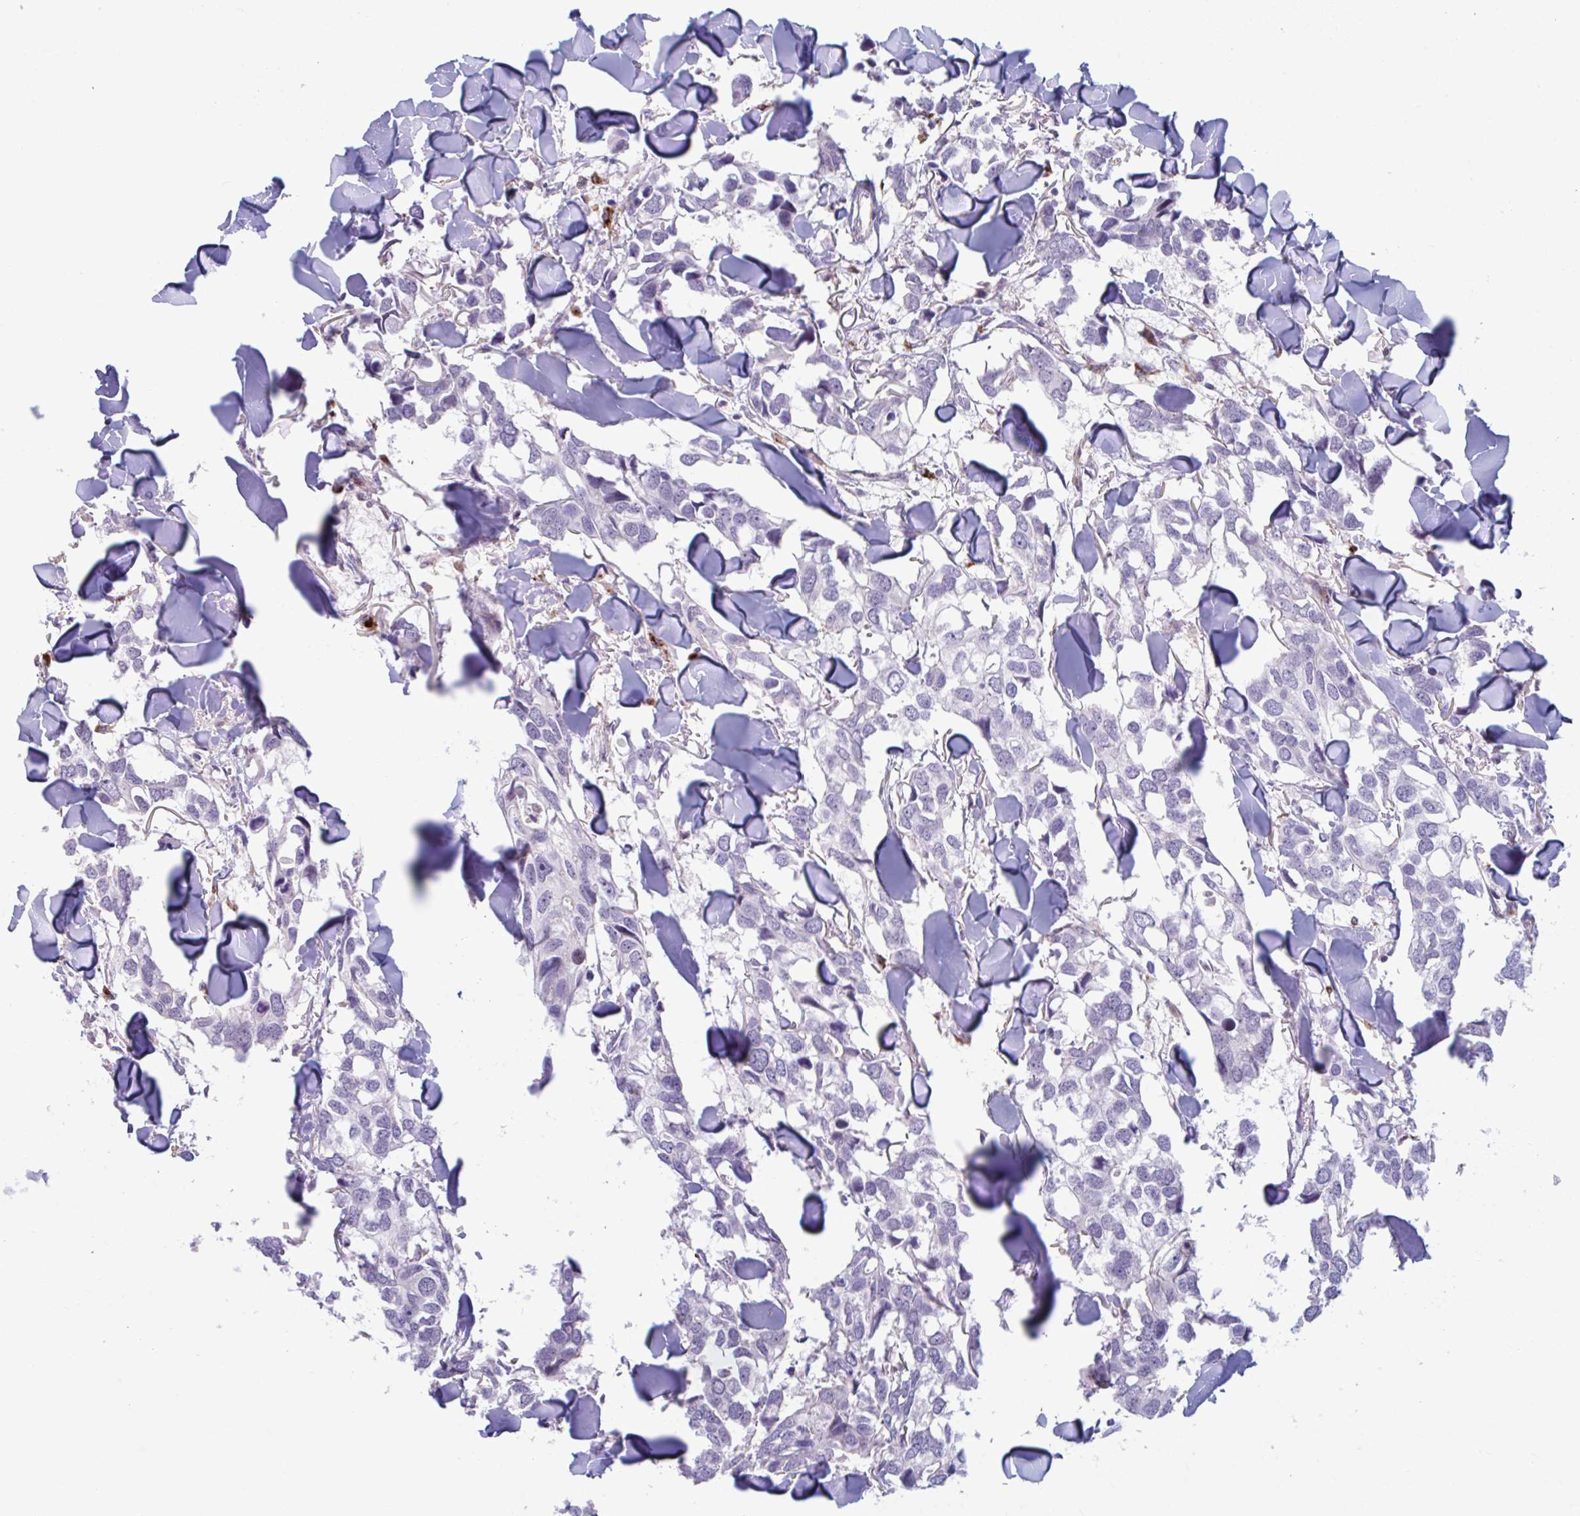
{"staining": {"intensity": "negative", "quantity": "none", "location": "none"}, "tissue": "breast cancer", "cell_type": "Tumor cells", "image_type": "cancer", "snomed": [{"axis": "morphology", "description": "Duct carcinoma"}, {"axis": "topography", "description": "Breast"}], "caption": "DAB (3,3'-diaminobenzidine) immunohistochemical staining of breast cancer (invasive ductal carcinoma) displays no significant staining in tumor cells.", "gene": "ADAT3", "patient": {"sex": "female", "age": 83}}